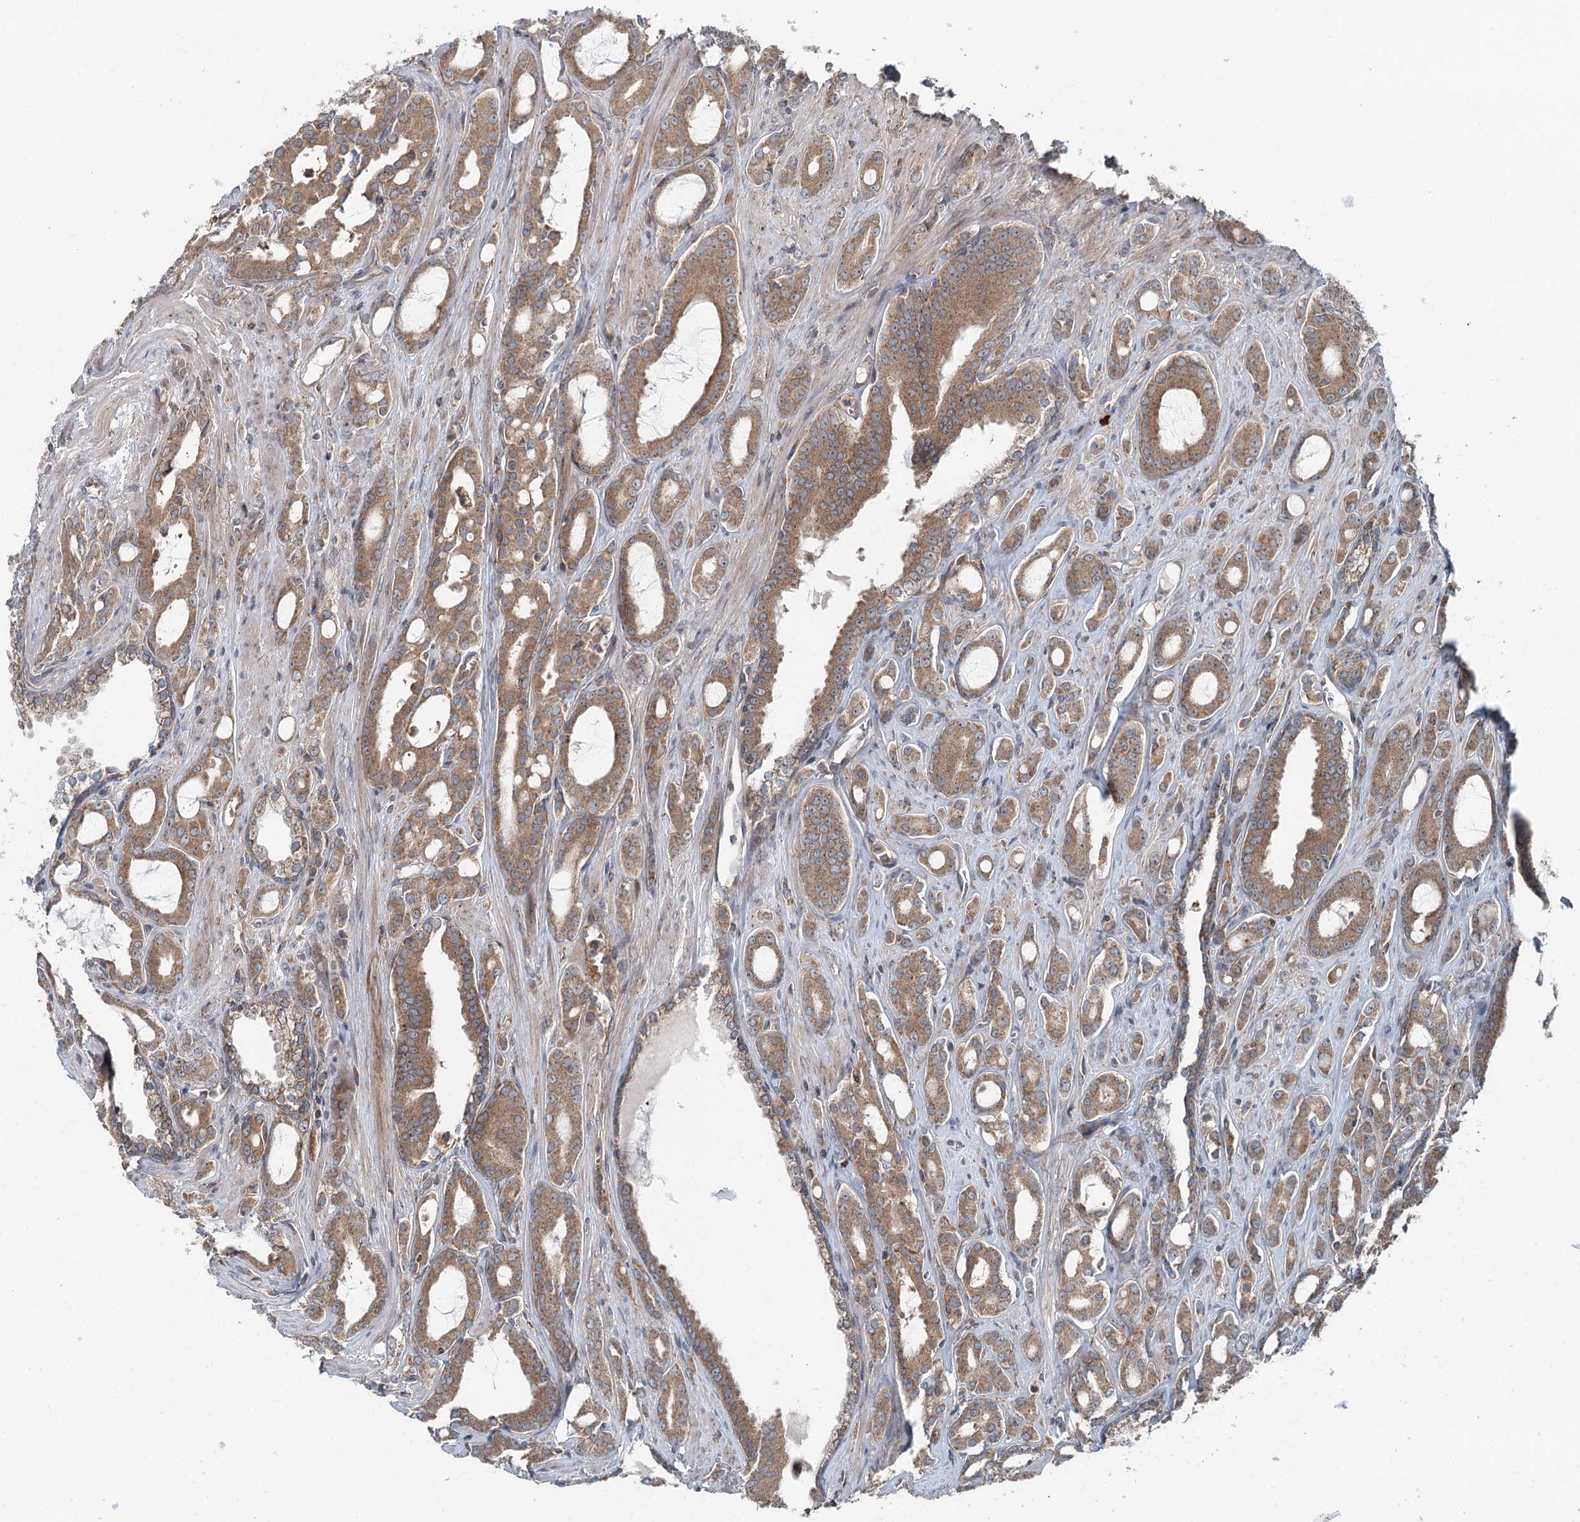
{"staining": {"intensity": "moderate", "quantity": ">75%", "location": "cytoplasmic/membranous"}, "tissue": "prostate cancer", "cell_type": "Tumor cells", "image_type": "cancer", "snomed": [{"axis": "morphology", "description": "Adenocarcinoma, High grade"}, {"axis": "topography", "description": "Prostate"}], "caption": "A high-resolution image shows IHC staining of prostate cancer, which displays moderate cytoplasmic/membranous expression in about >75% of tumor cells.", "gene": "SKIC3", "patient": {"sex": "male", "age": 72}}